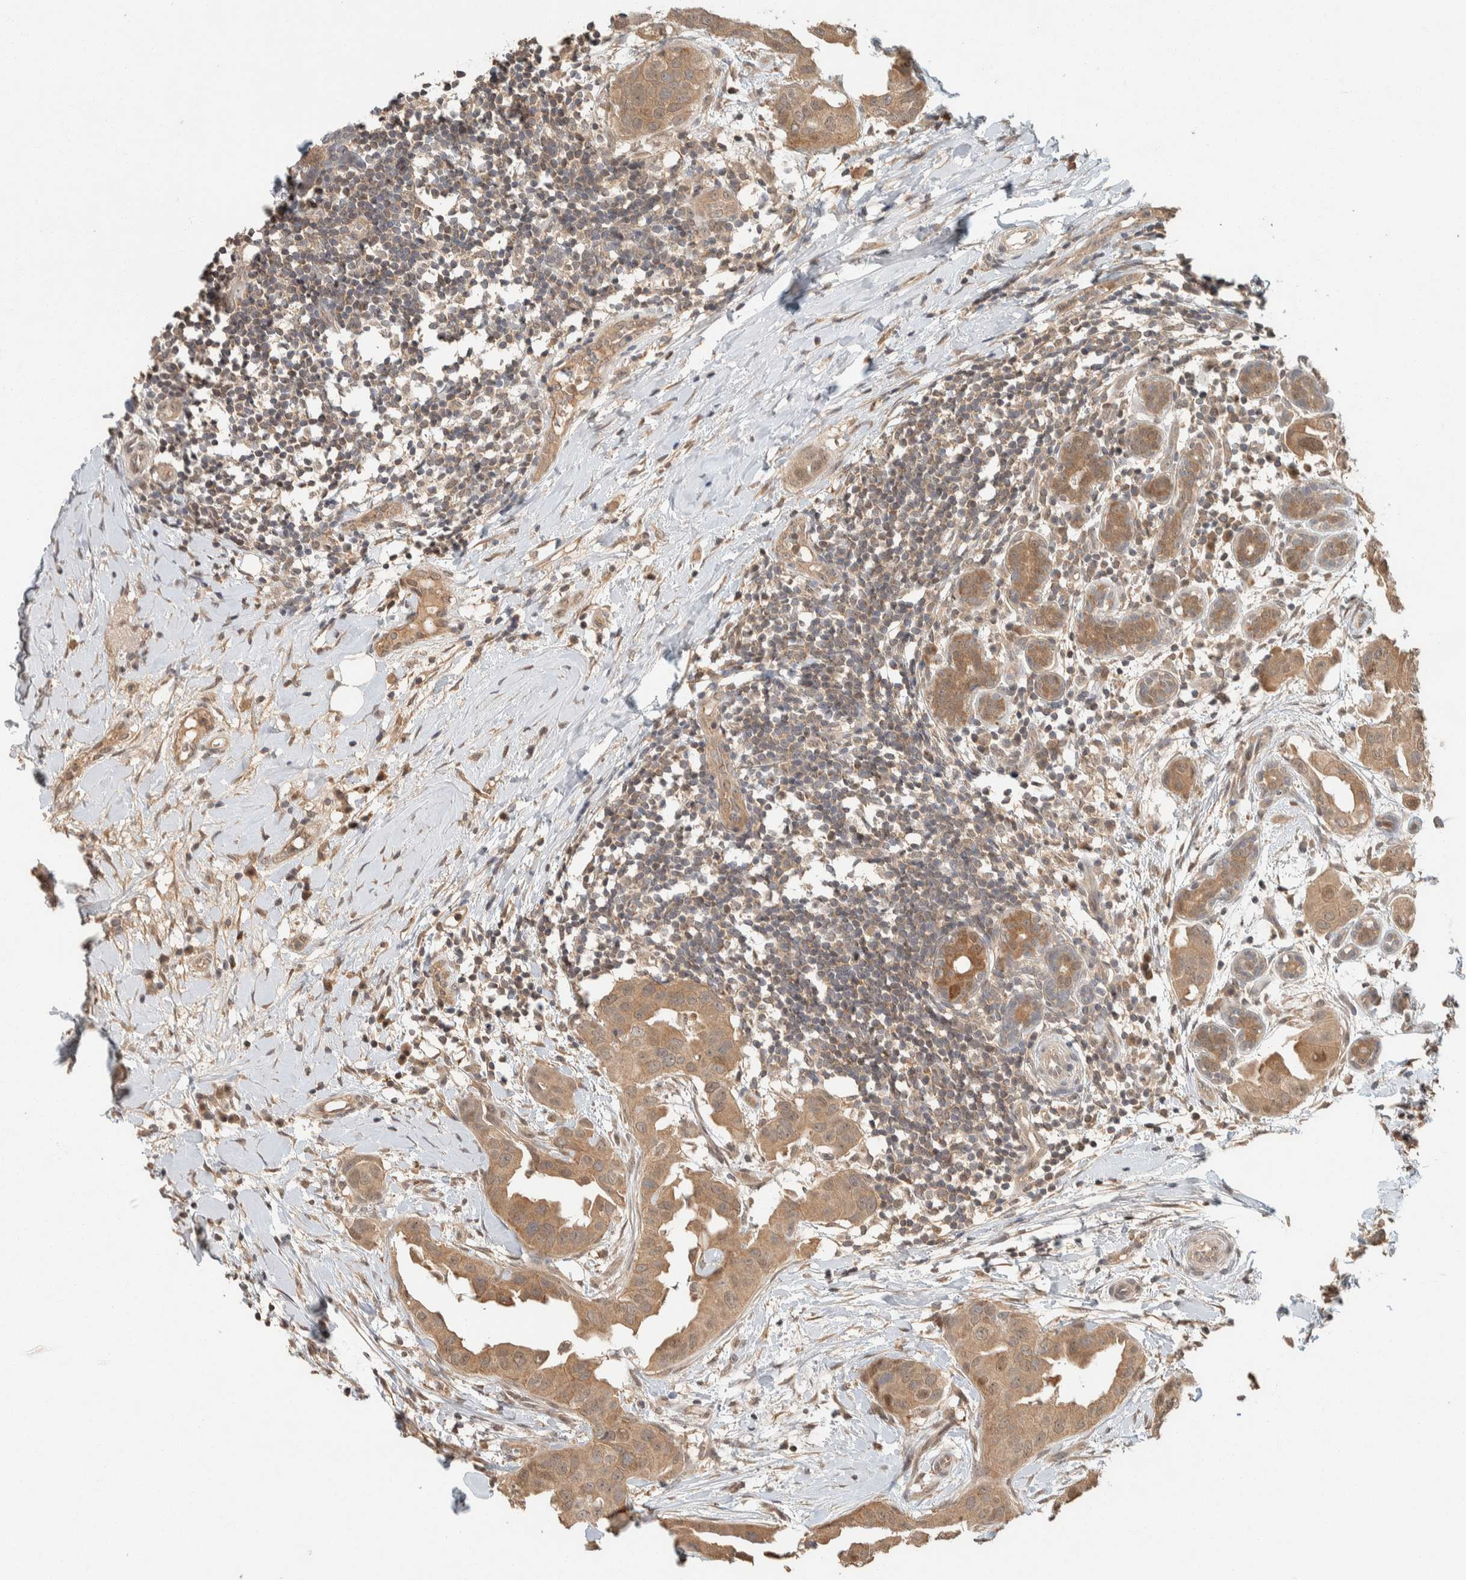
{"staining": {"intensity": "moderate", "quantity": ">75%", "location": "cytoplasmic/membranous"}, "tissue": "breast cancer", "cell_type": "Tumor cells", "image_type": "cancer", "snomed": [{"axis": "morphology", "description": "Duct carcinoma"}, {"axis": "topography", "description": "Breast"}], "caption": "DAB immunohistochemical staining of human intraductal carcinoma (breast) displays moderate cytoplasmic/membranous protein positivity in about >75% of tumor cells.", "gene": "ZNF567", "patient": {"sex": "female", "age": 40}}